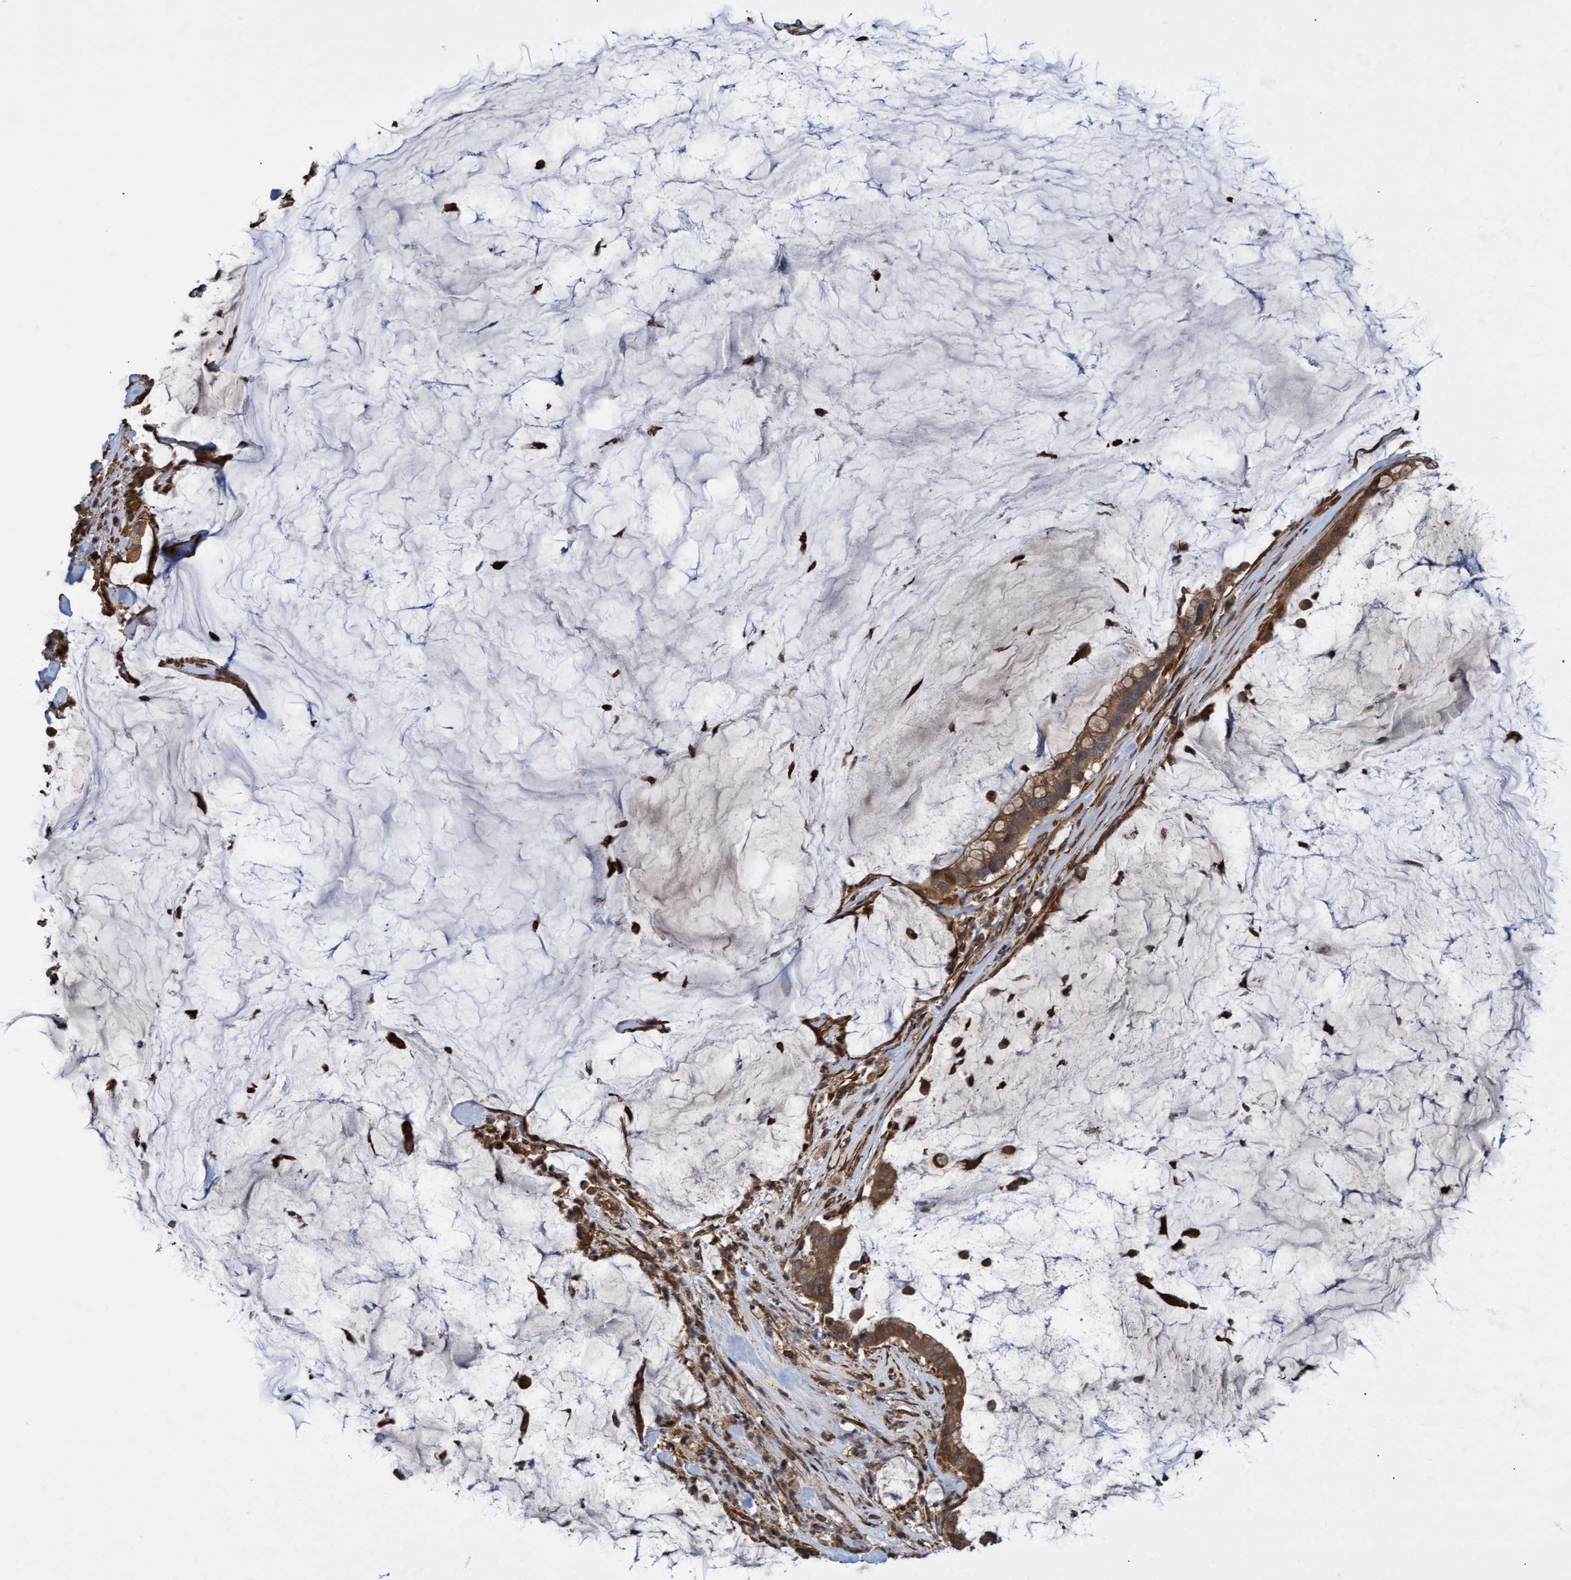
{"staining": {"intensity": "moderate", "quantity": ">75%", "location": "cytoplasmic/membranous"}, "tissue": "pancreatic cancer", "cell_type": "Tumor cells", "image_type": "cancer", "snomed": [{"axis": "morphology", "description": "Adenocarcinoma, NOS"}, {"axis": "topography", "description": "Pancreas"}], "caption": "The image reveals immunohistochemical staining of pancreatic adenocarcinoma. There is moderate cytoplasmic/membranous positivity is identified in approximately >75% of tumor cells.", "gene": "TNFRSF10B", "patient": {"sex": "male", "age": 41}}